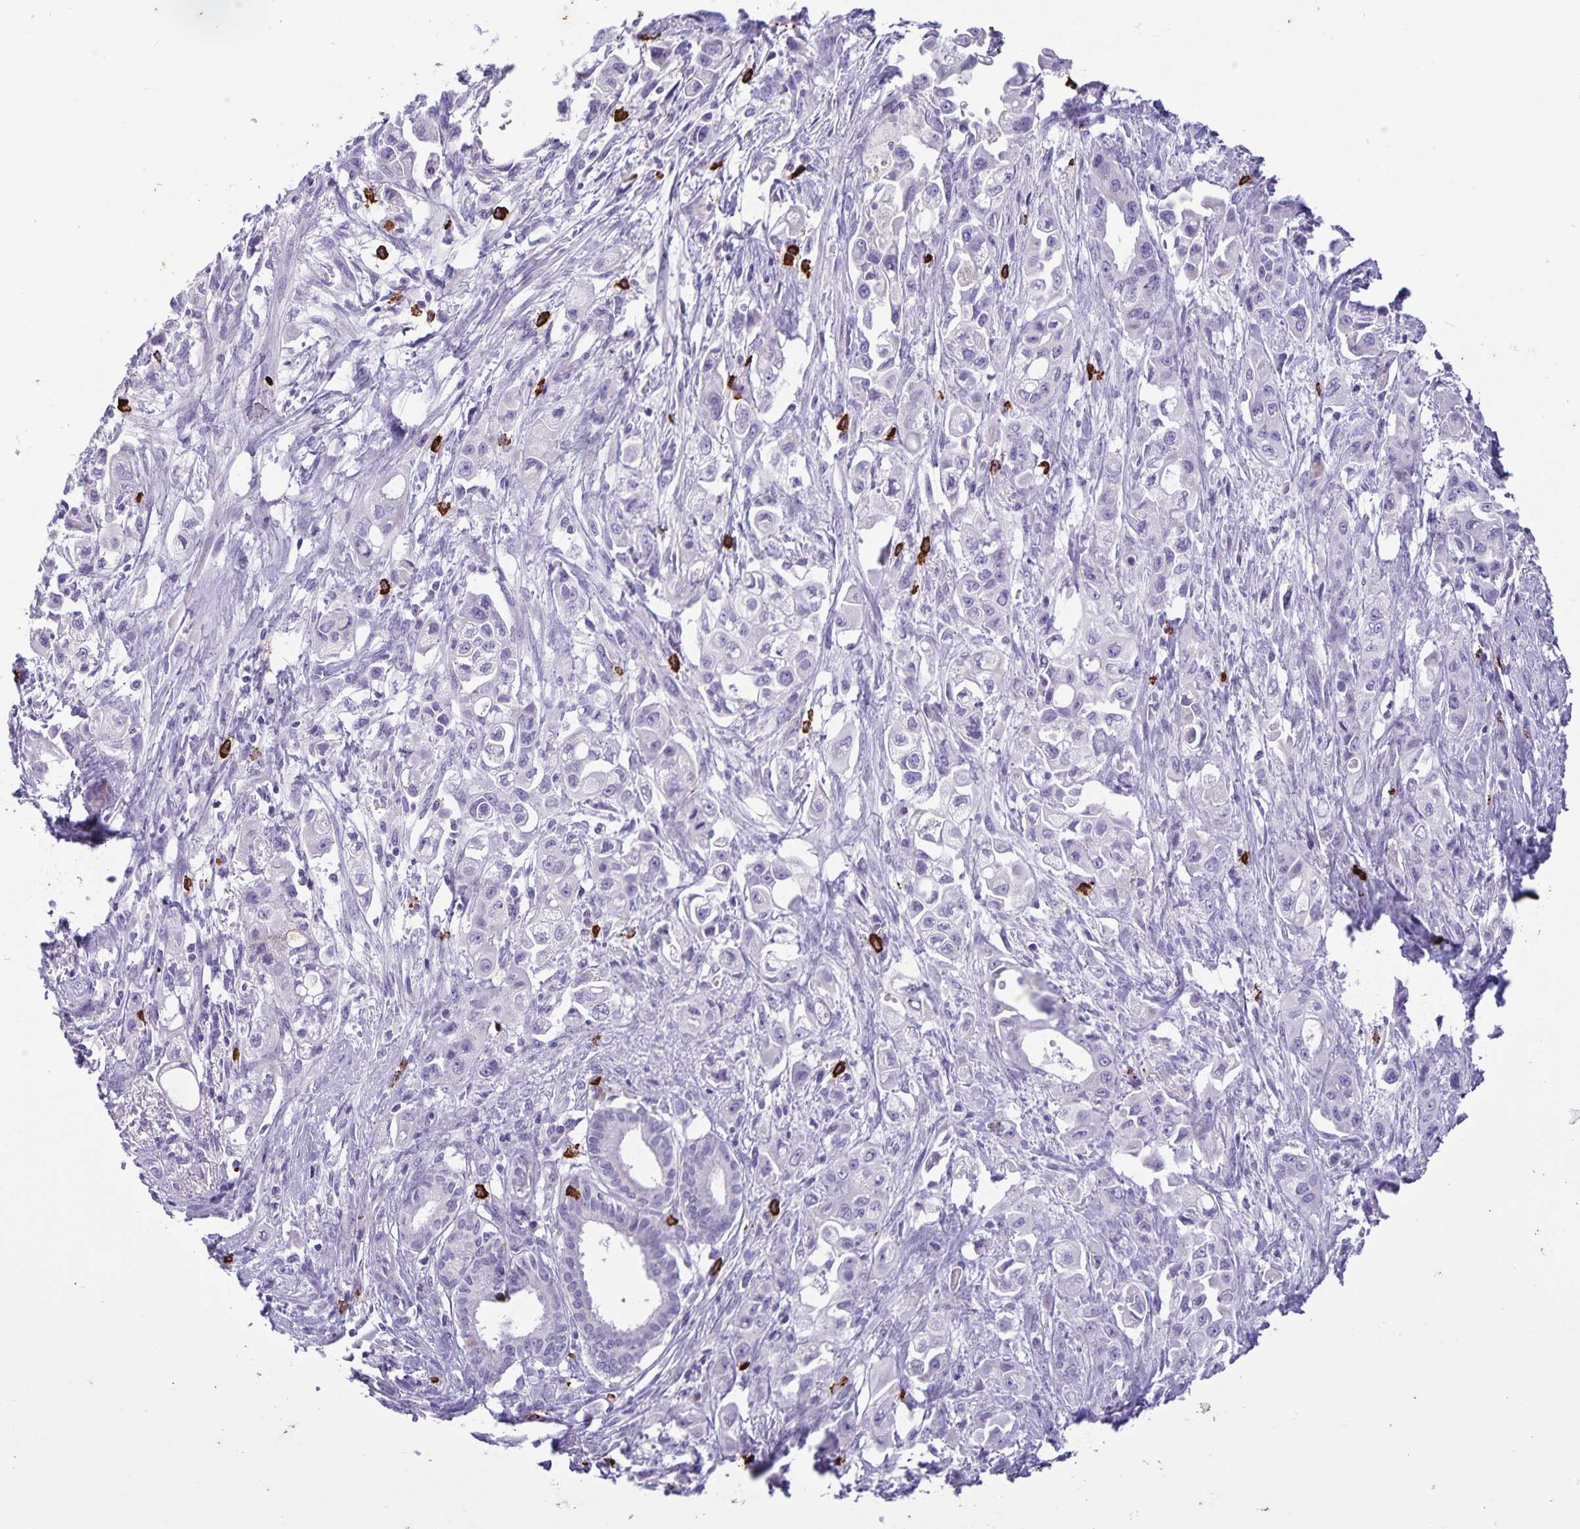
{"staining": {"intensity": "negative", "quantity": "none", "location": "none"}, "tissue": "pancreatic cancer", "cell_type": "Tumor cells", "image_type": "cancer", "snomed": [{"axis": "morphology", "description": "Adenocarcinoma, NOS"}, {"axis": "topography", "description": "Pancreas"}], "caption": "Immunohistochemistry image of neoplastic tissue: human pancreatic cancer (adenocarcinoma) stained with DAB (3,3'-diaminobenzidine) exhibits no significant protein expression in tumor cells.", "gene": "IBTK", "patient": {"sex": "female", "age": 66}}